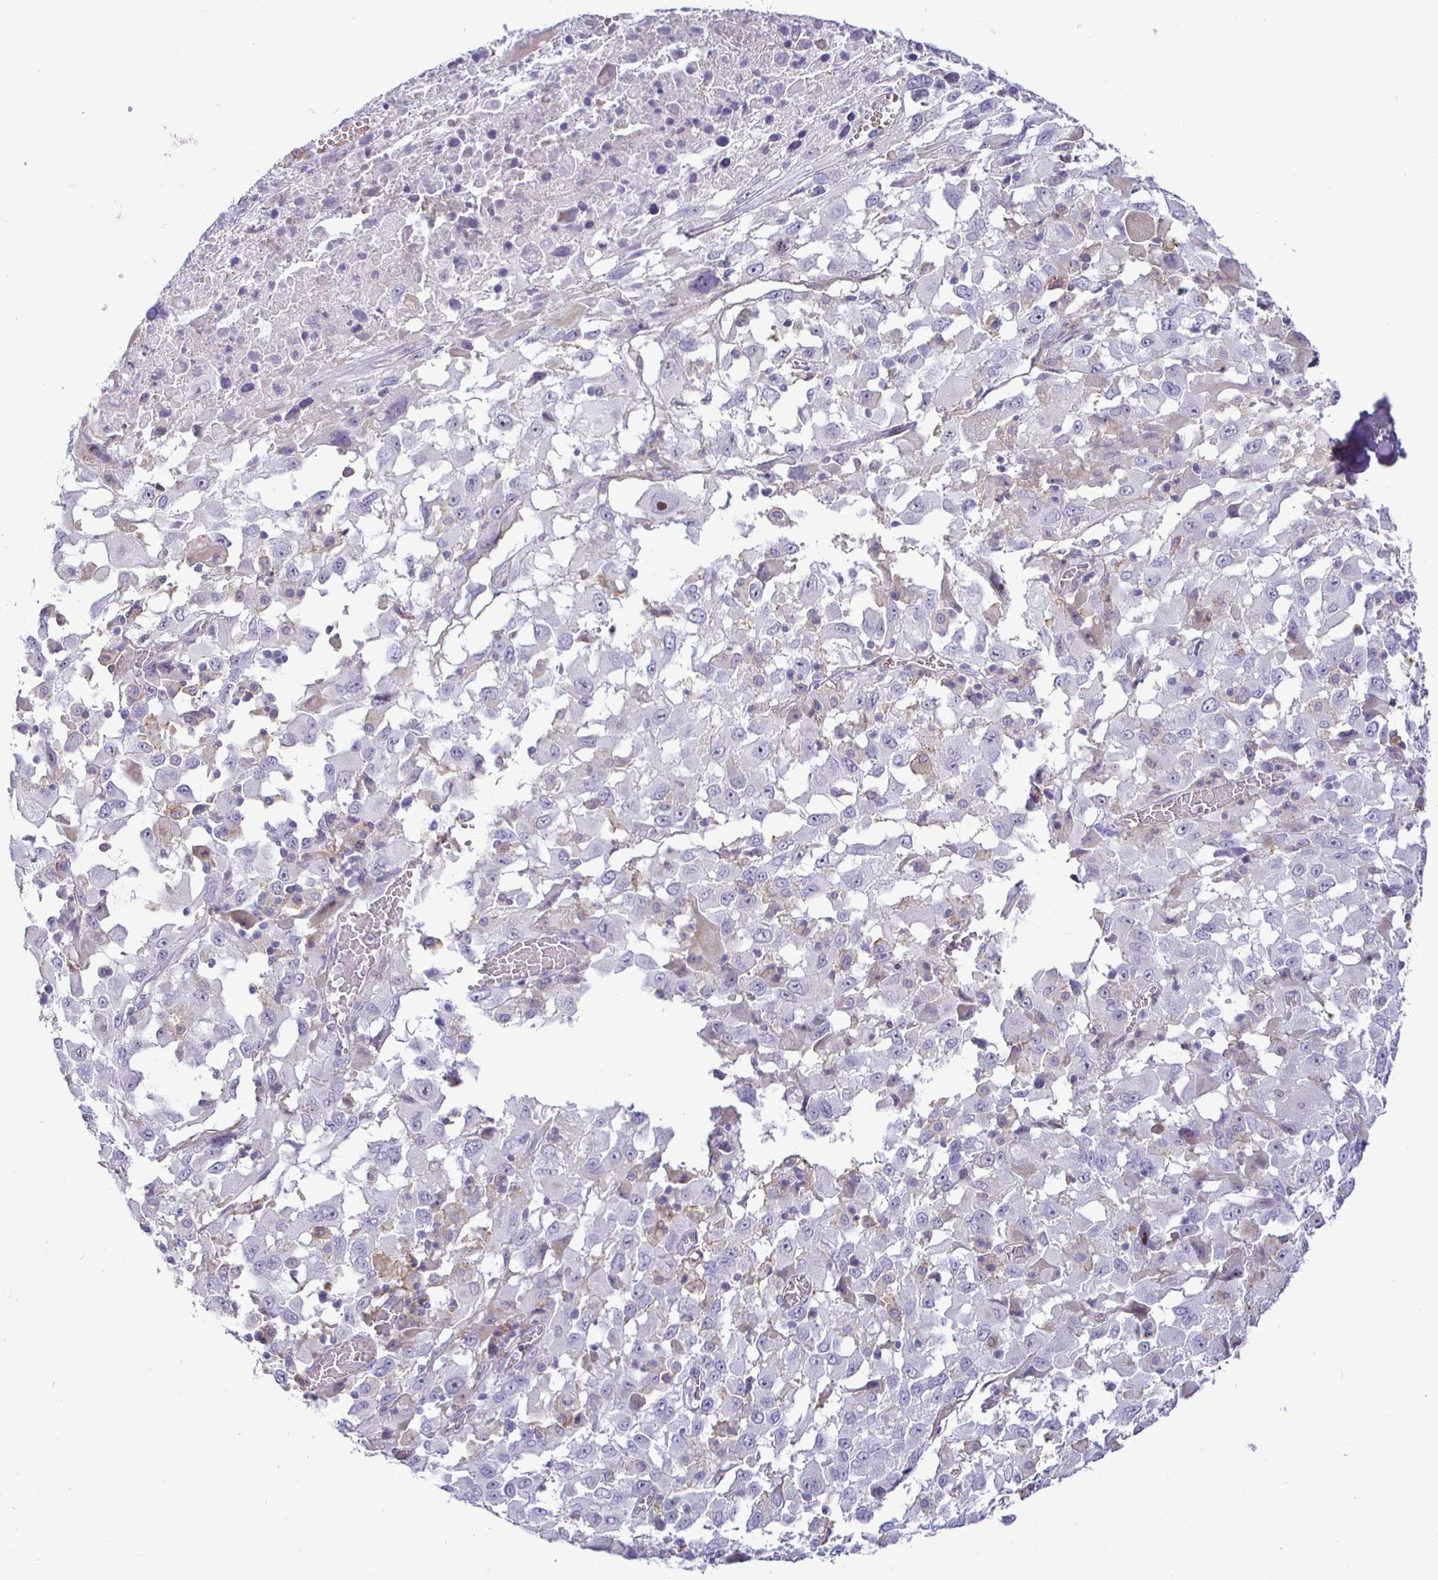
{"staining": {"intensity": "negative", "quantity": "none", "location": "none"}, "tissue": "melanoma", "cell_type": "Tumor cells", "image_type": "cancer", "snomed": [{"axis": "morphology", "description": "Malignant melanoma, Metastatic site"}, {"axis": "topography", "description": "Soft tissue"}], "caption": "IHC of melanoma demonstrates no expression in tumor cells.", "gene": "SIRPA", "patient": {"sex": "male", "age": 50}}